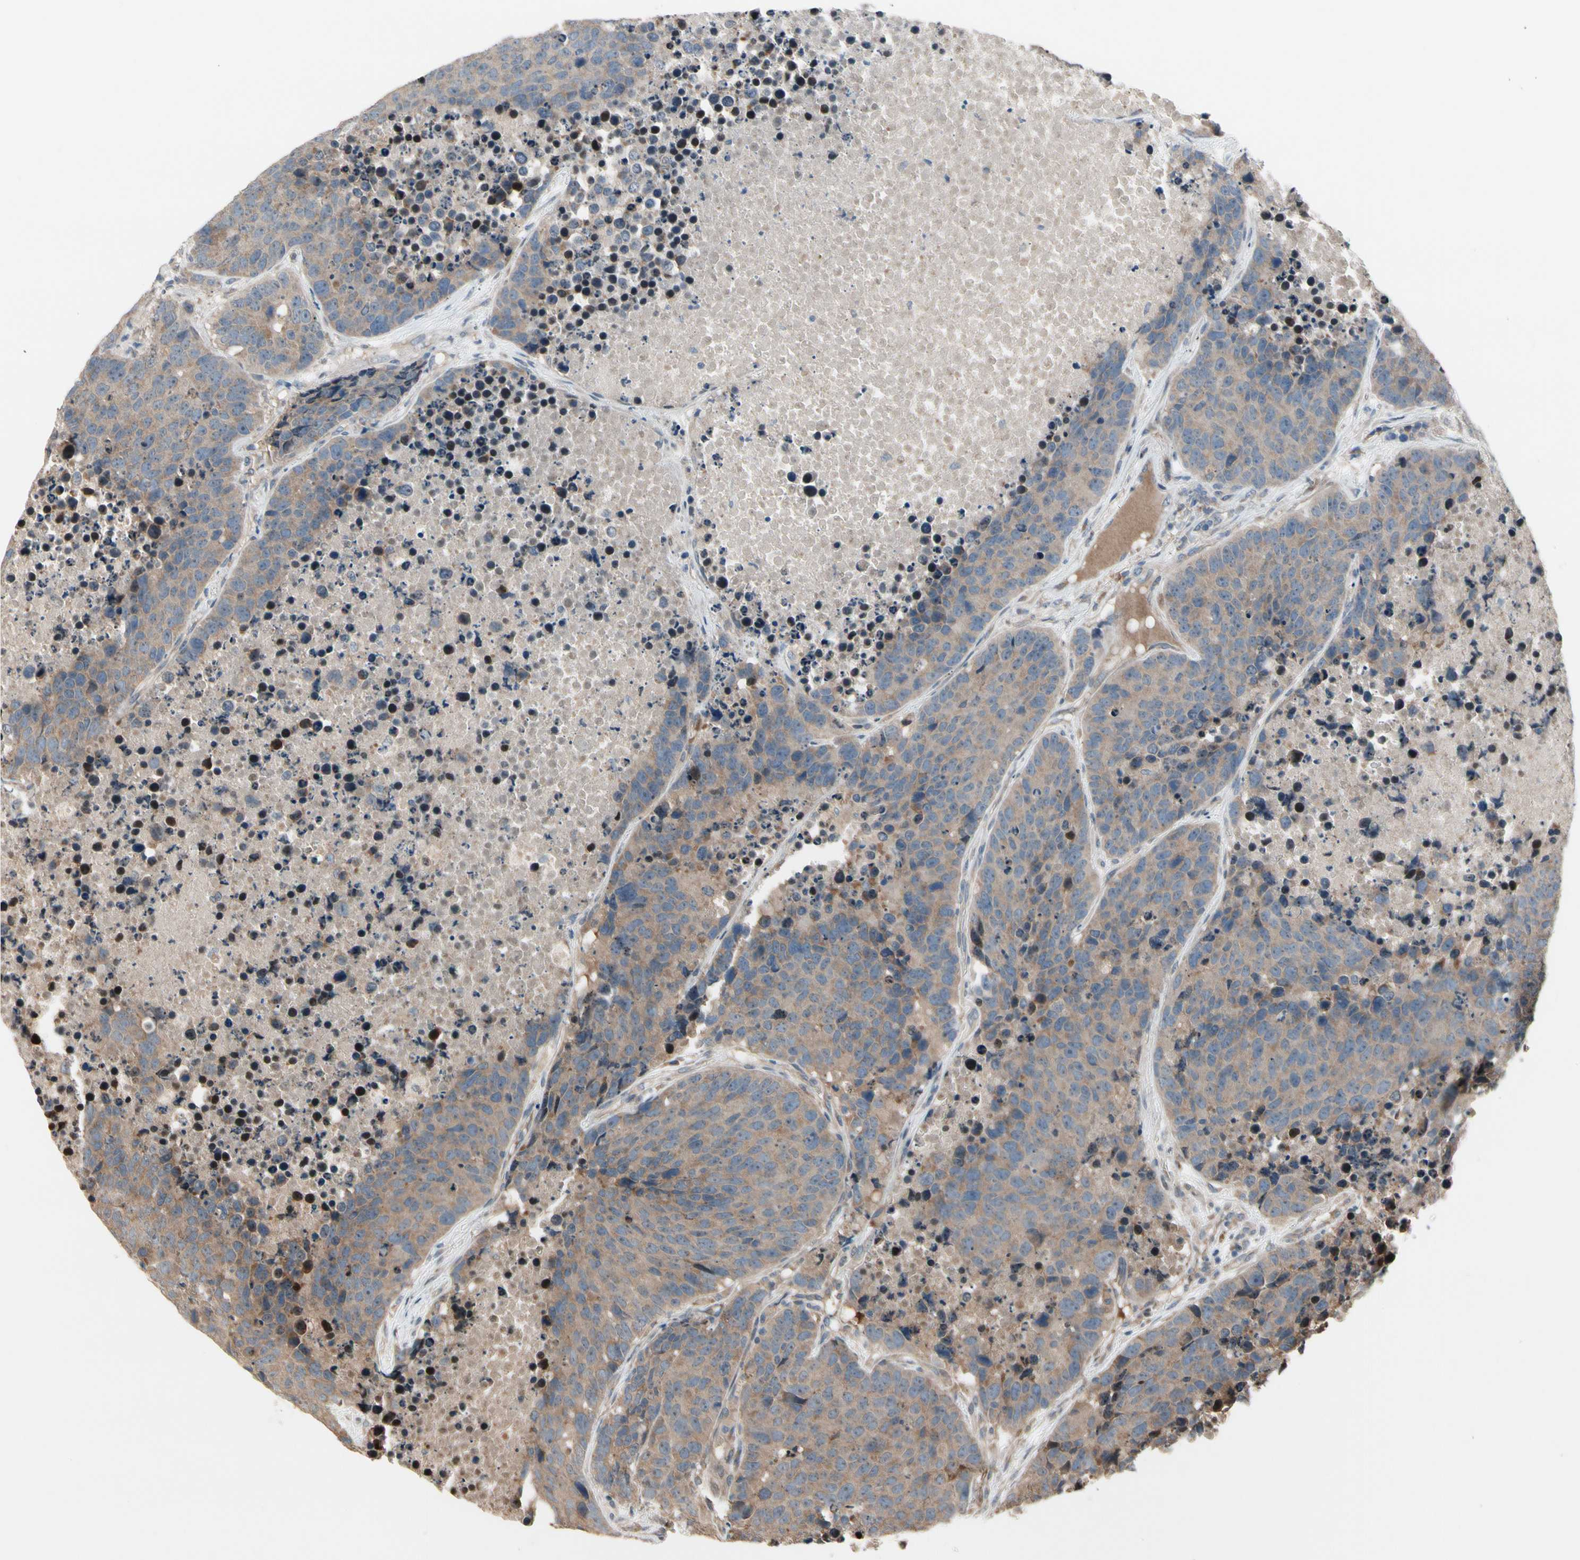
{"staining": {"intensity": "weak", "quantity": ">75%", "location": "cytoplasmic/membranous"}, "tissue": "carcinoid", "cell_type": "Tumor cells", "image_type": "cancer", "snomed": [{"axis": "morphology", "description": "Carcinoid, malignant, NOS"}, {"axis": "topography", "description": "Lung"}], "caption": "DAB (3,3'-diaminobenzidine) immunohistochemical staining of human carcinoid demonstrates weak cytoplasmic/membranous protein expression in approximately >75% of tumor cells.", "gene": "SNX29", "patient": {"sex": "male", "age": 60}}